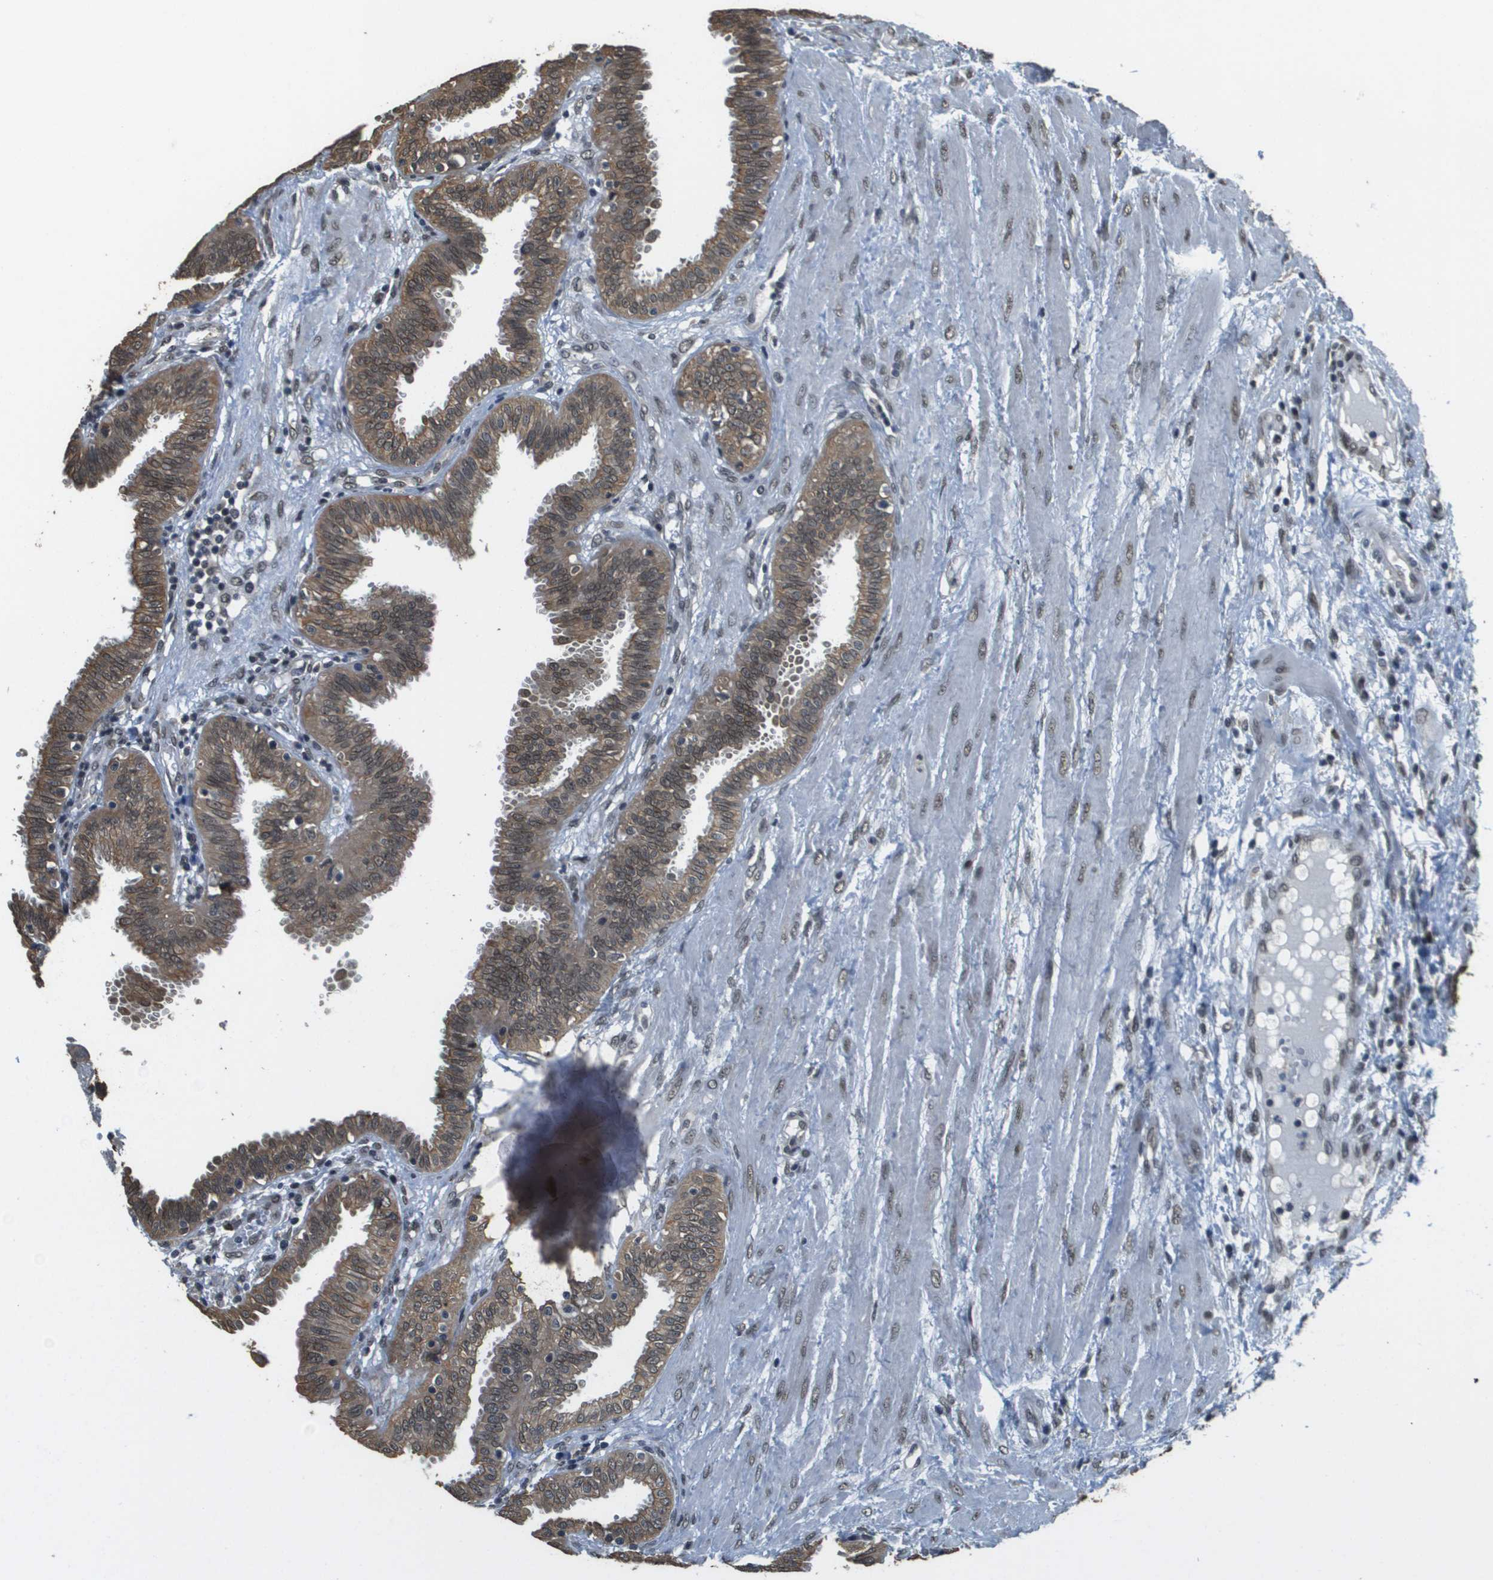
{"staining": {"intensity": "moderate", "quantity": ">75%", "location": "cytoplasmic/membranous,nuclear"}, "tissue": "fallopian tube", "cell_type": "Glandular cells", "image_type": "normal", "snomed": [{"axis": "morphology", "description": "Normal tissue, NOS"}, {"axis": "topography", "description": "Fallopian tube"}], "caption": "This is a photomicrograph of immunohistochemistry staining of normal fallopian tube, which shows moderate expression in the cytoplasmic/membranous,nuclear of glandular cells.", "gene": "FANCC", "patient": {"sex": "female", "age": 32}}